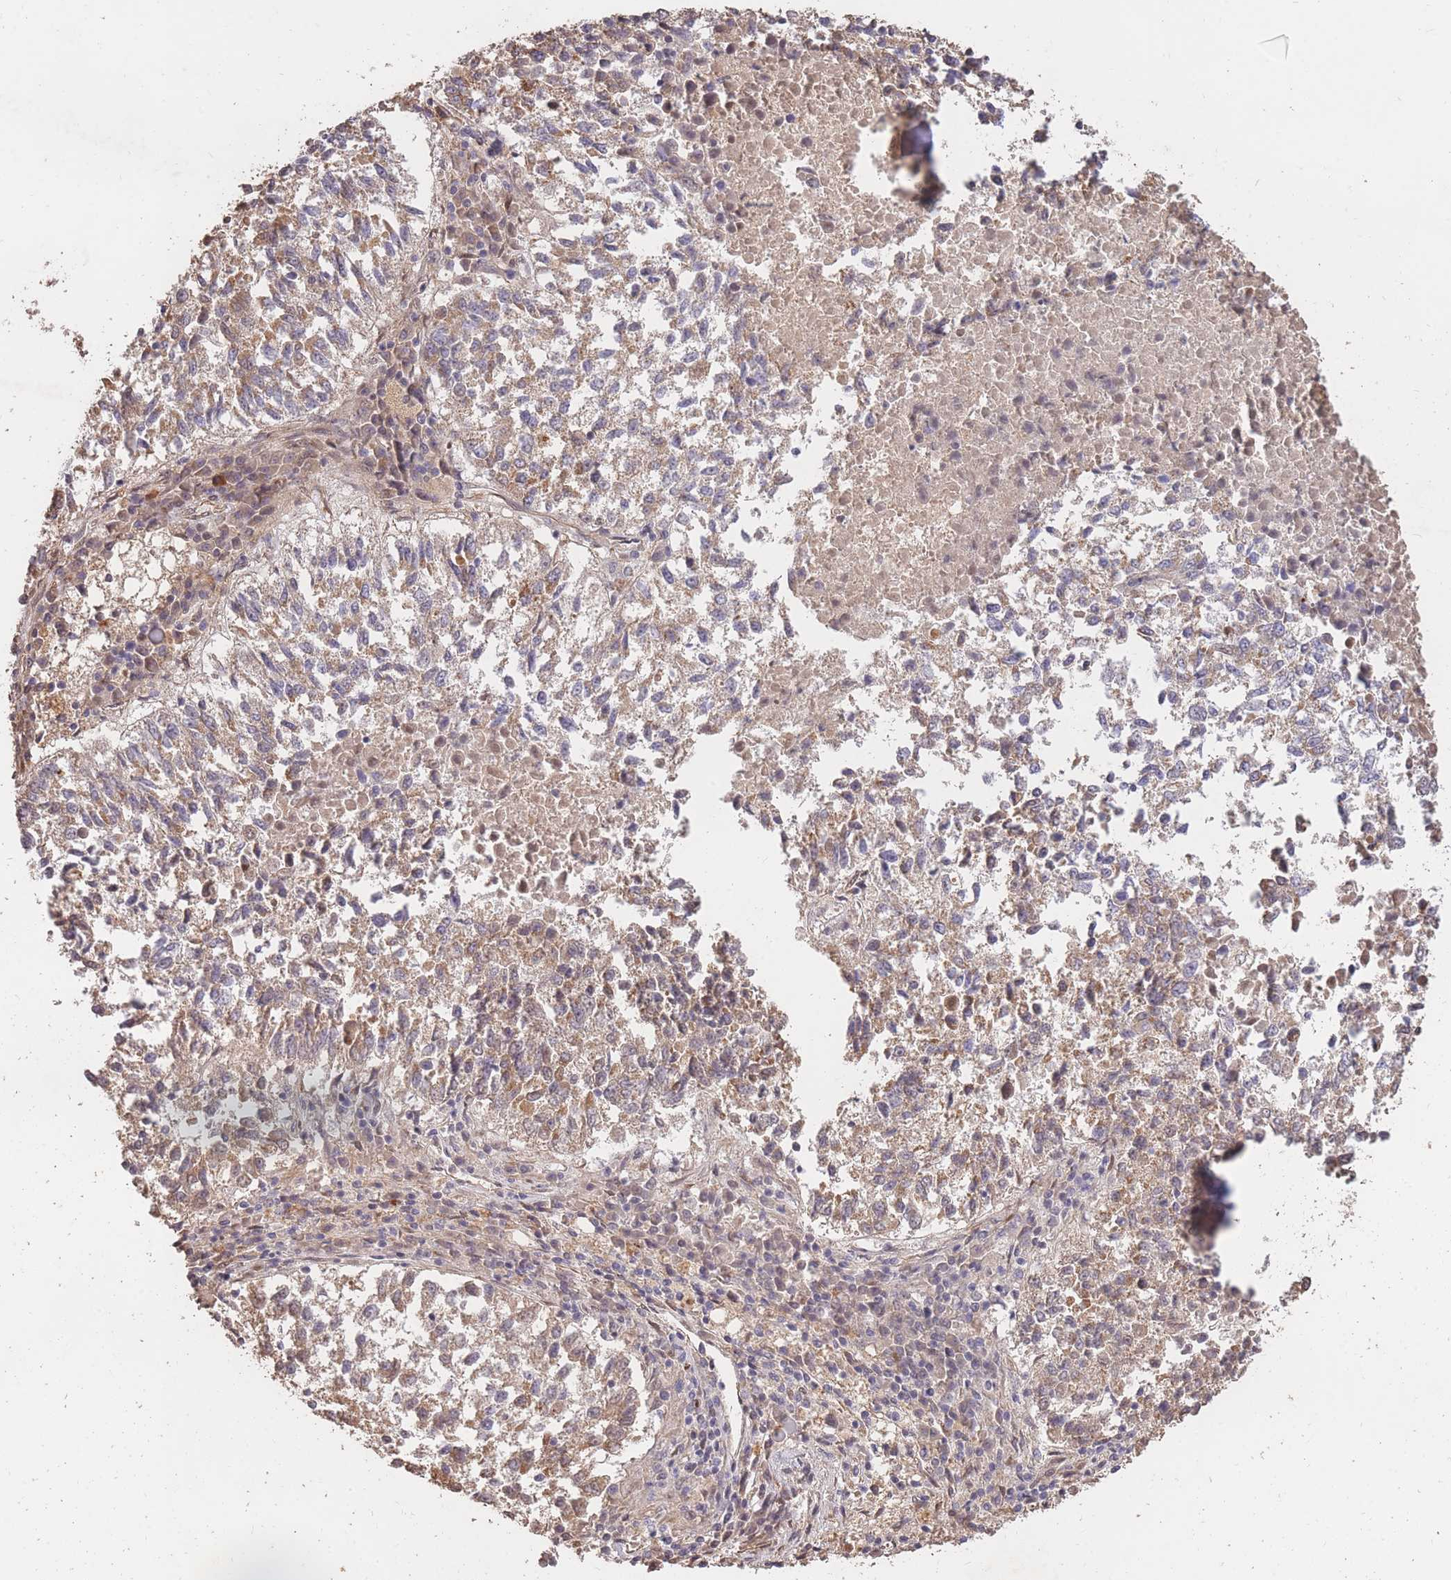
{"staining": {"intensity": "weak", "quantity": "25%-75%", "location": "cytoplasmic/membranous"}, "tissue": "lung cancer", "cell_type": "Tumor cells", "image_type": "cancer", "snomed": [{"axis": "morphology", "description": "Squamous cell carcinoma, NOS"}, {"axis": "topography", "description": "Lung"}], "caption": "Brown immunohistochemical staining in lung cancer shows weak cytoplasmic/membranous expression in approximately 25%-75% of tumor cells.", "gene": "RGS14", "patient": {"sex": "male", "age": 73}}